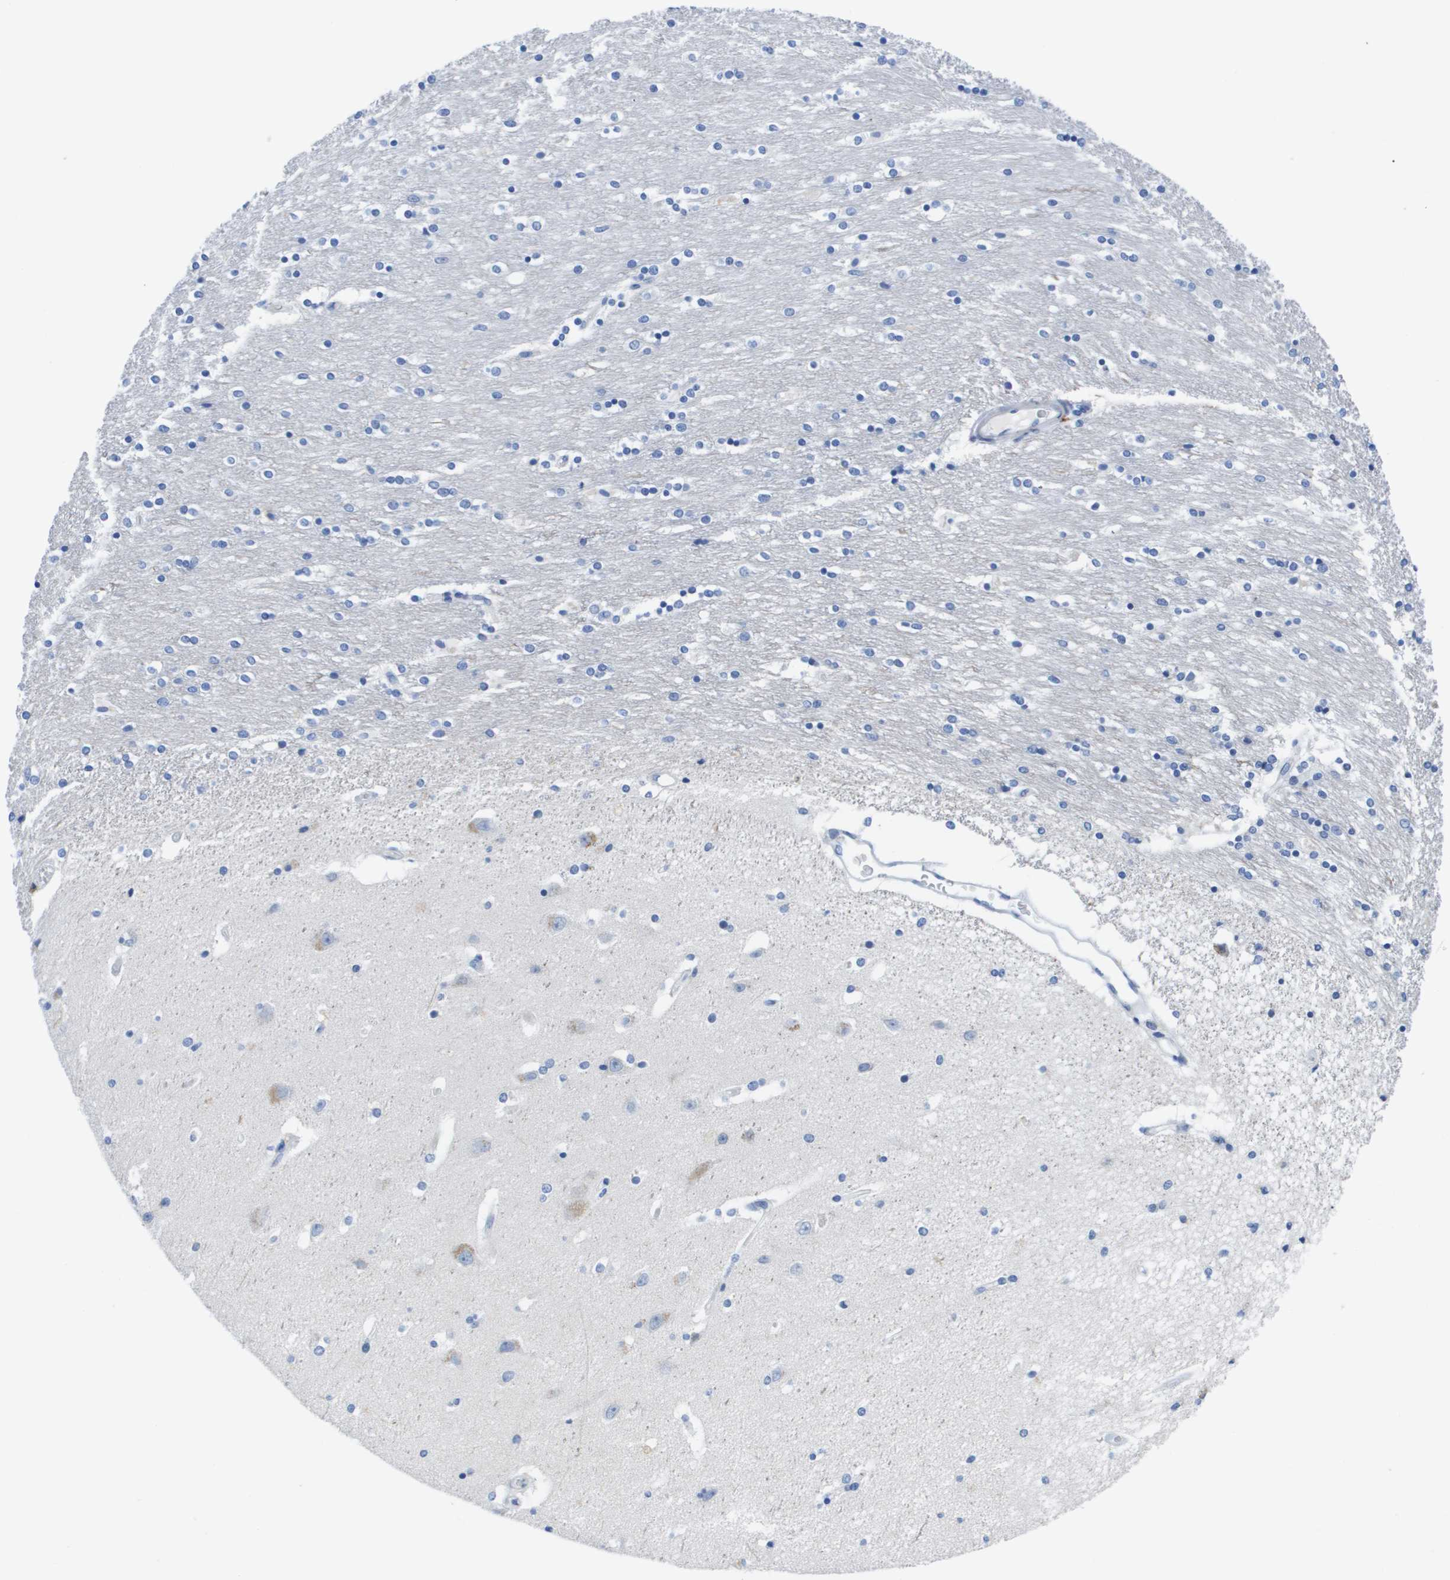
{"staining": {"intensity": "negative", "quantity": "none", "location": "none"}, "tissue": "caudate", "cell_type": "Glial cells", "image_type": "normal", "snomed": [{"axis": "morphology", "description": "Normal tissue, NOS"}, {"axis": "topography", "description": "Lateral ventricle wall"}], "caption": "Caudate stained for a protein using immunohistochemistry reveals no staining glial cells.", "gene": "MS4A1", "patient": {"sex": "female", "age": 54}}